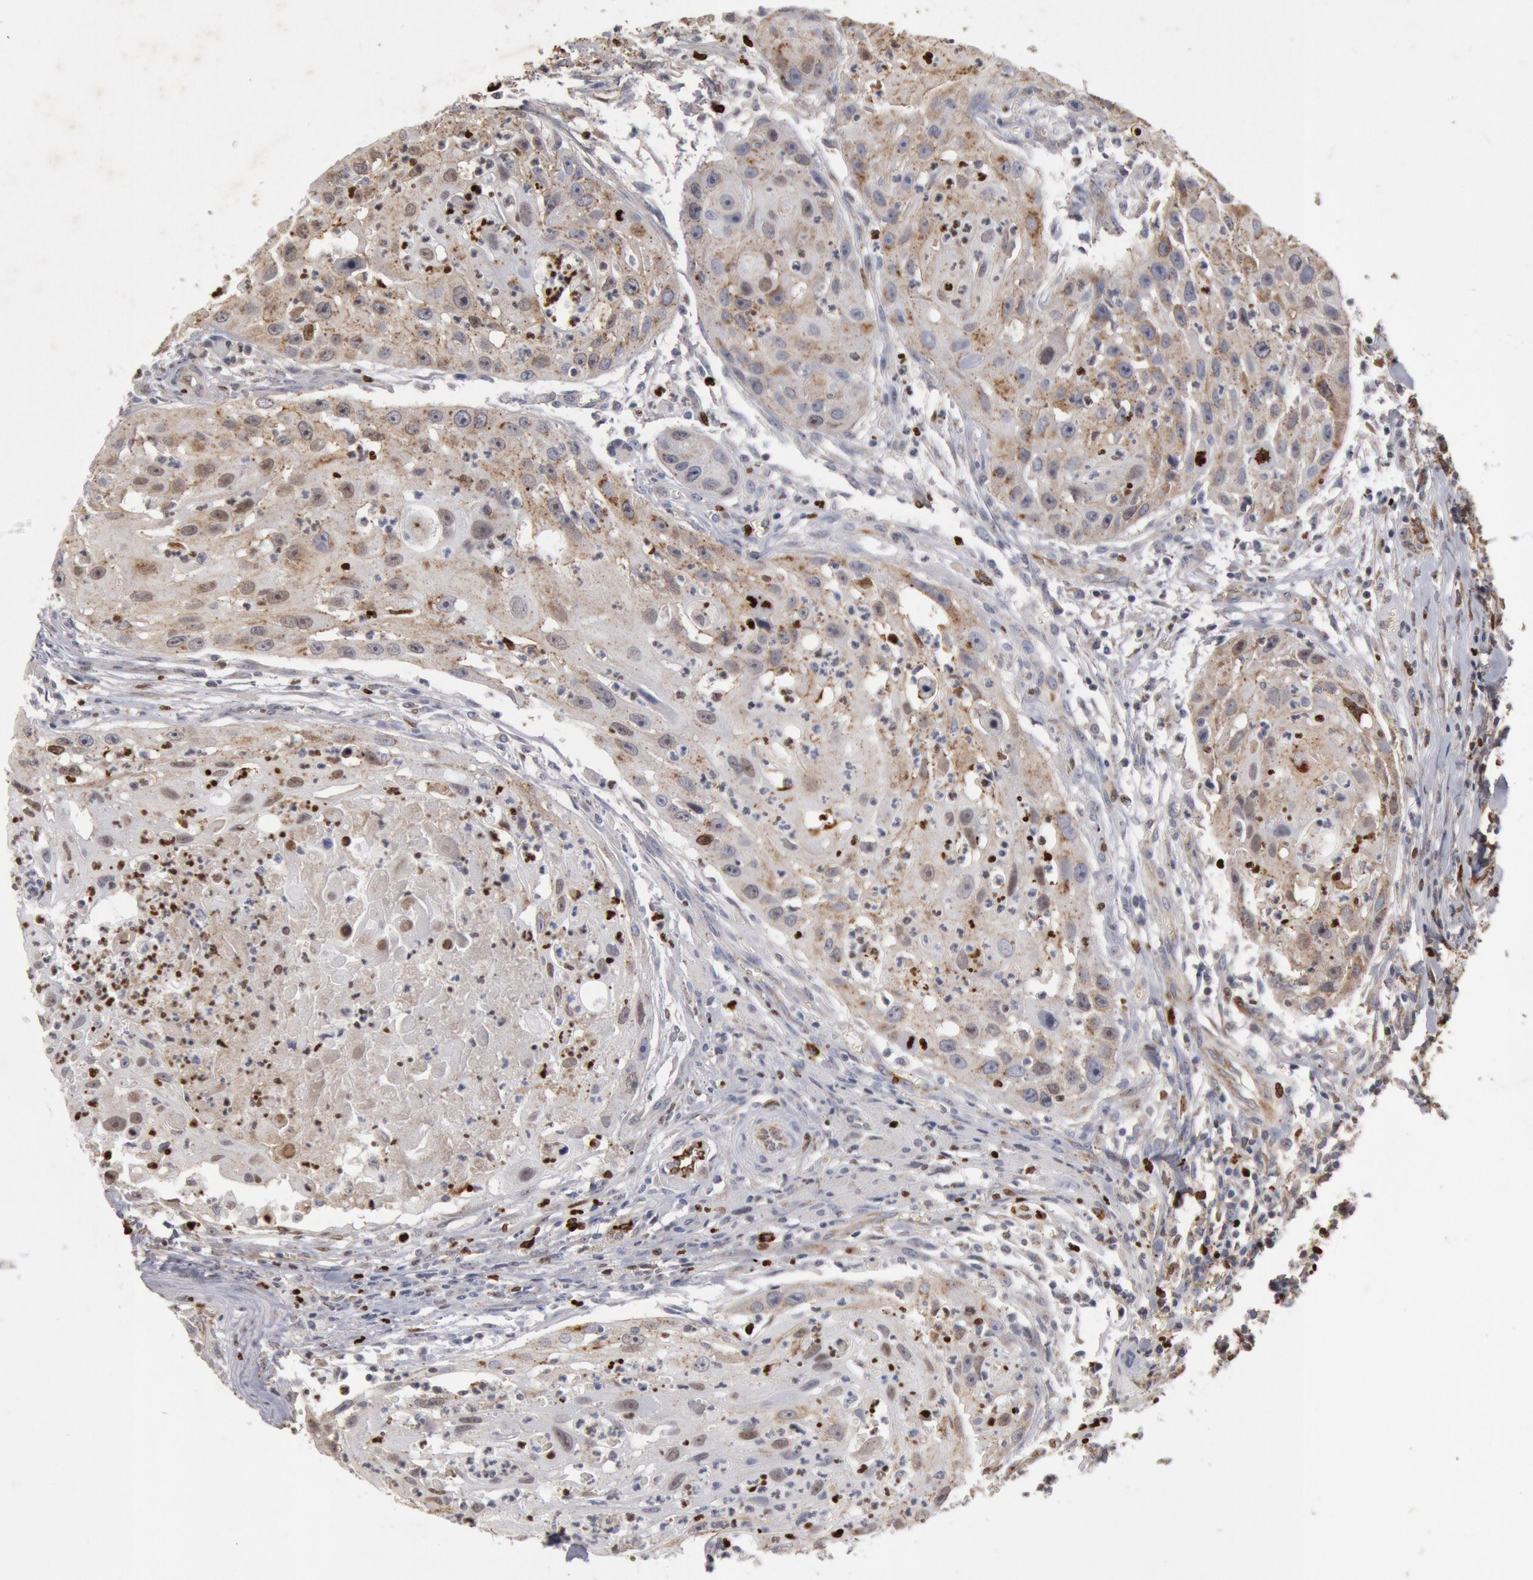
{"staining": {"intensity": "weak", "quantity": "25%-75%", "location": "cytoplasmic/membranous,nuclear"}, "tissue": "head and neck cancer", "cell_type": "Tumor cells", "image_type": "cancer", "snomed": [{"axis": "morphology", "description": "Squamous cell carcinoma, NOS"}, {"axis": "topography", "description": "Head-Neck"}], "caption": "Immunohistochemical staining of head and neck cancer (squamous cell carcinoma) reveals low levels of weak cytoplasmic/membranous and nuclear staining in about 25%-75% of tumor cells.", "gene": "FOXA2", "patient": {"sex": "male", "age": 64}}